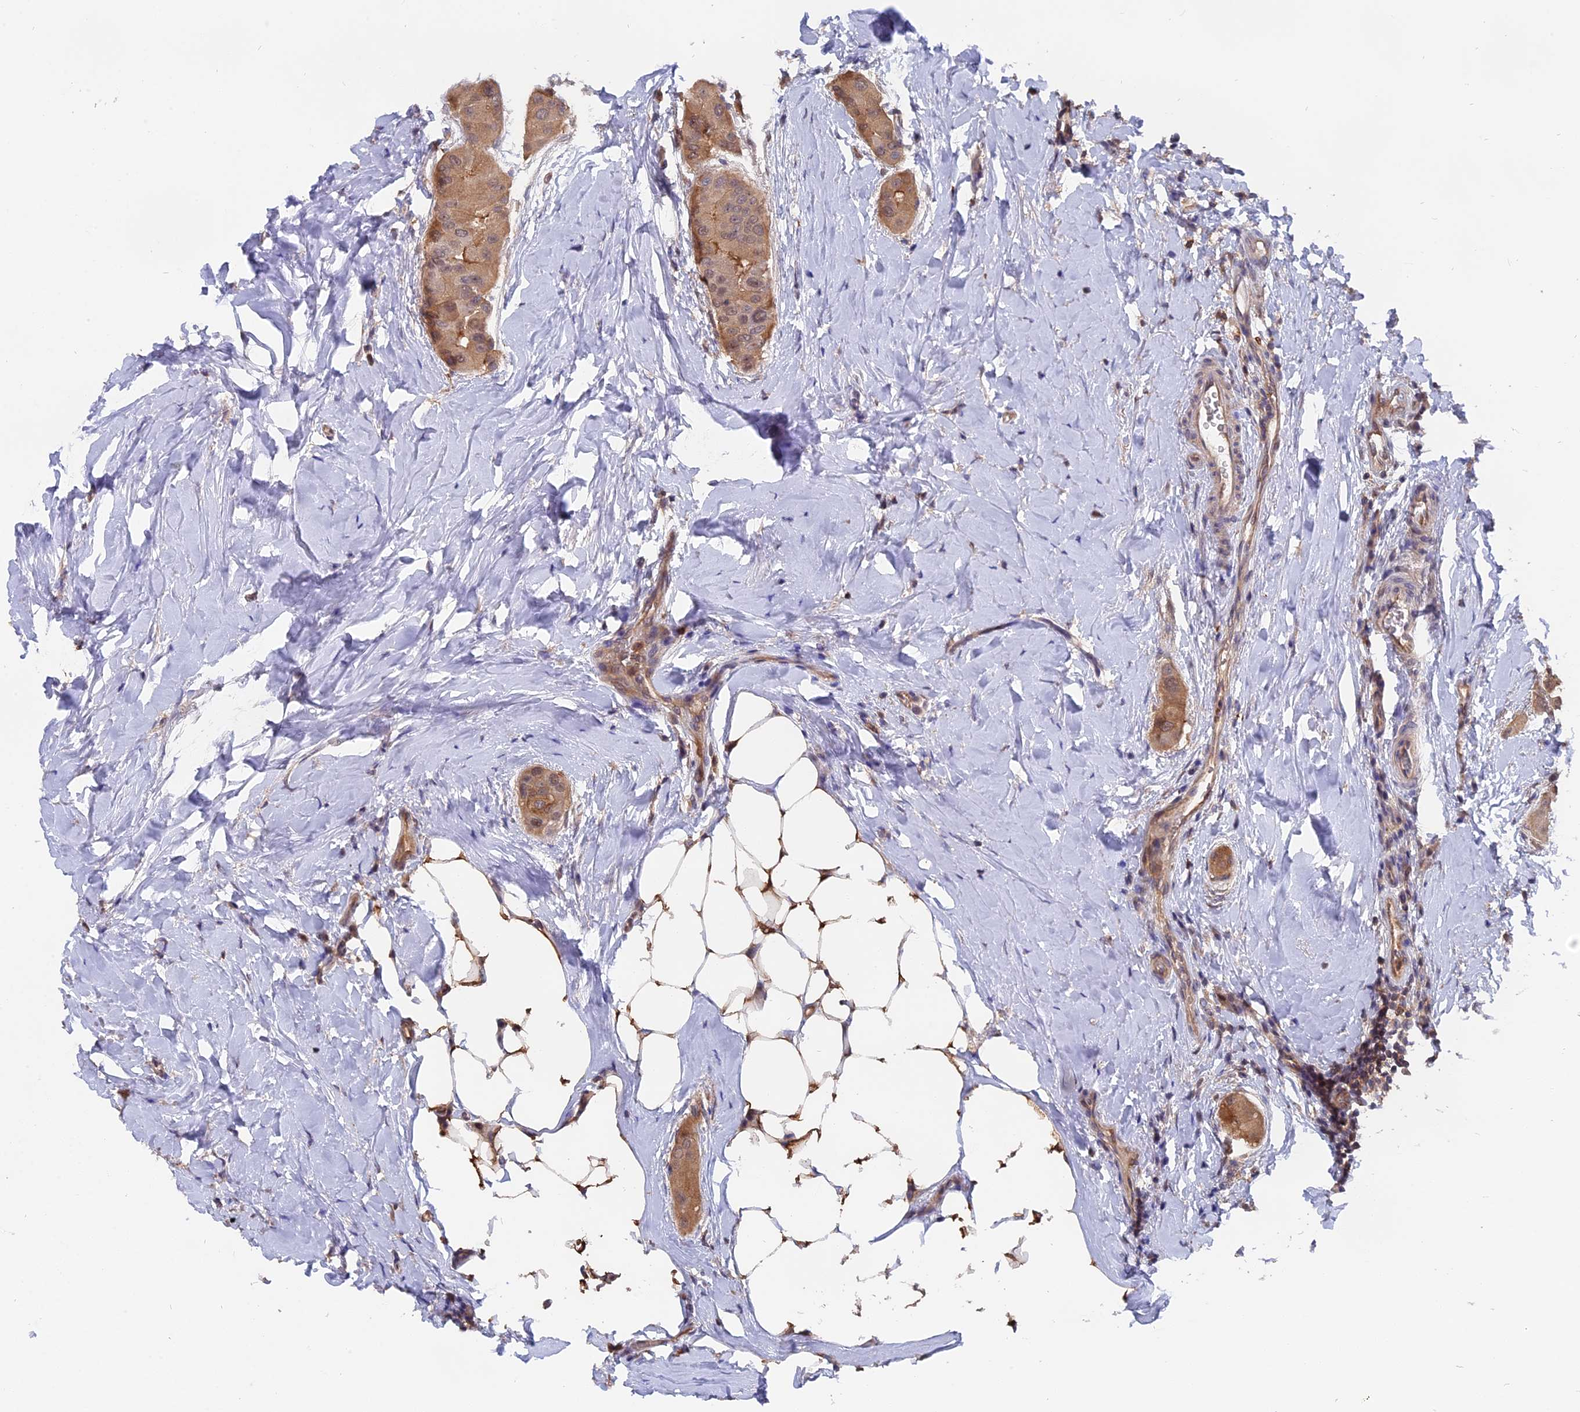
{"staining": {"intensity": "moderate", "quantity": ">75%", "location": "cytoplasmic/membranous,nuclear"}, "tissue": "thyroid cancer", "cell_type": "Tumor cells", "image_type": "cancer", "snomed": [{"axis": "morphology", "description": "Papillary adenocarcinoma, NOS"}, {"axis": "topography", "description": "Thyroid gland"}], "caption": "Thyroid papillary adenocarcinoma stained for a protein (brown) reveals moderate cytoplasmic/membranous and nuclear positive positivity in about >75% of tumor cells.", "gene": "FAM118B", "patient": {"sex": "male", "age": 33}}